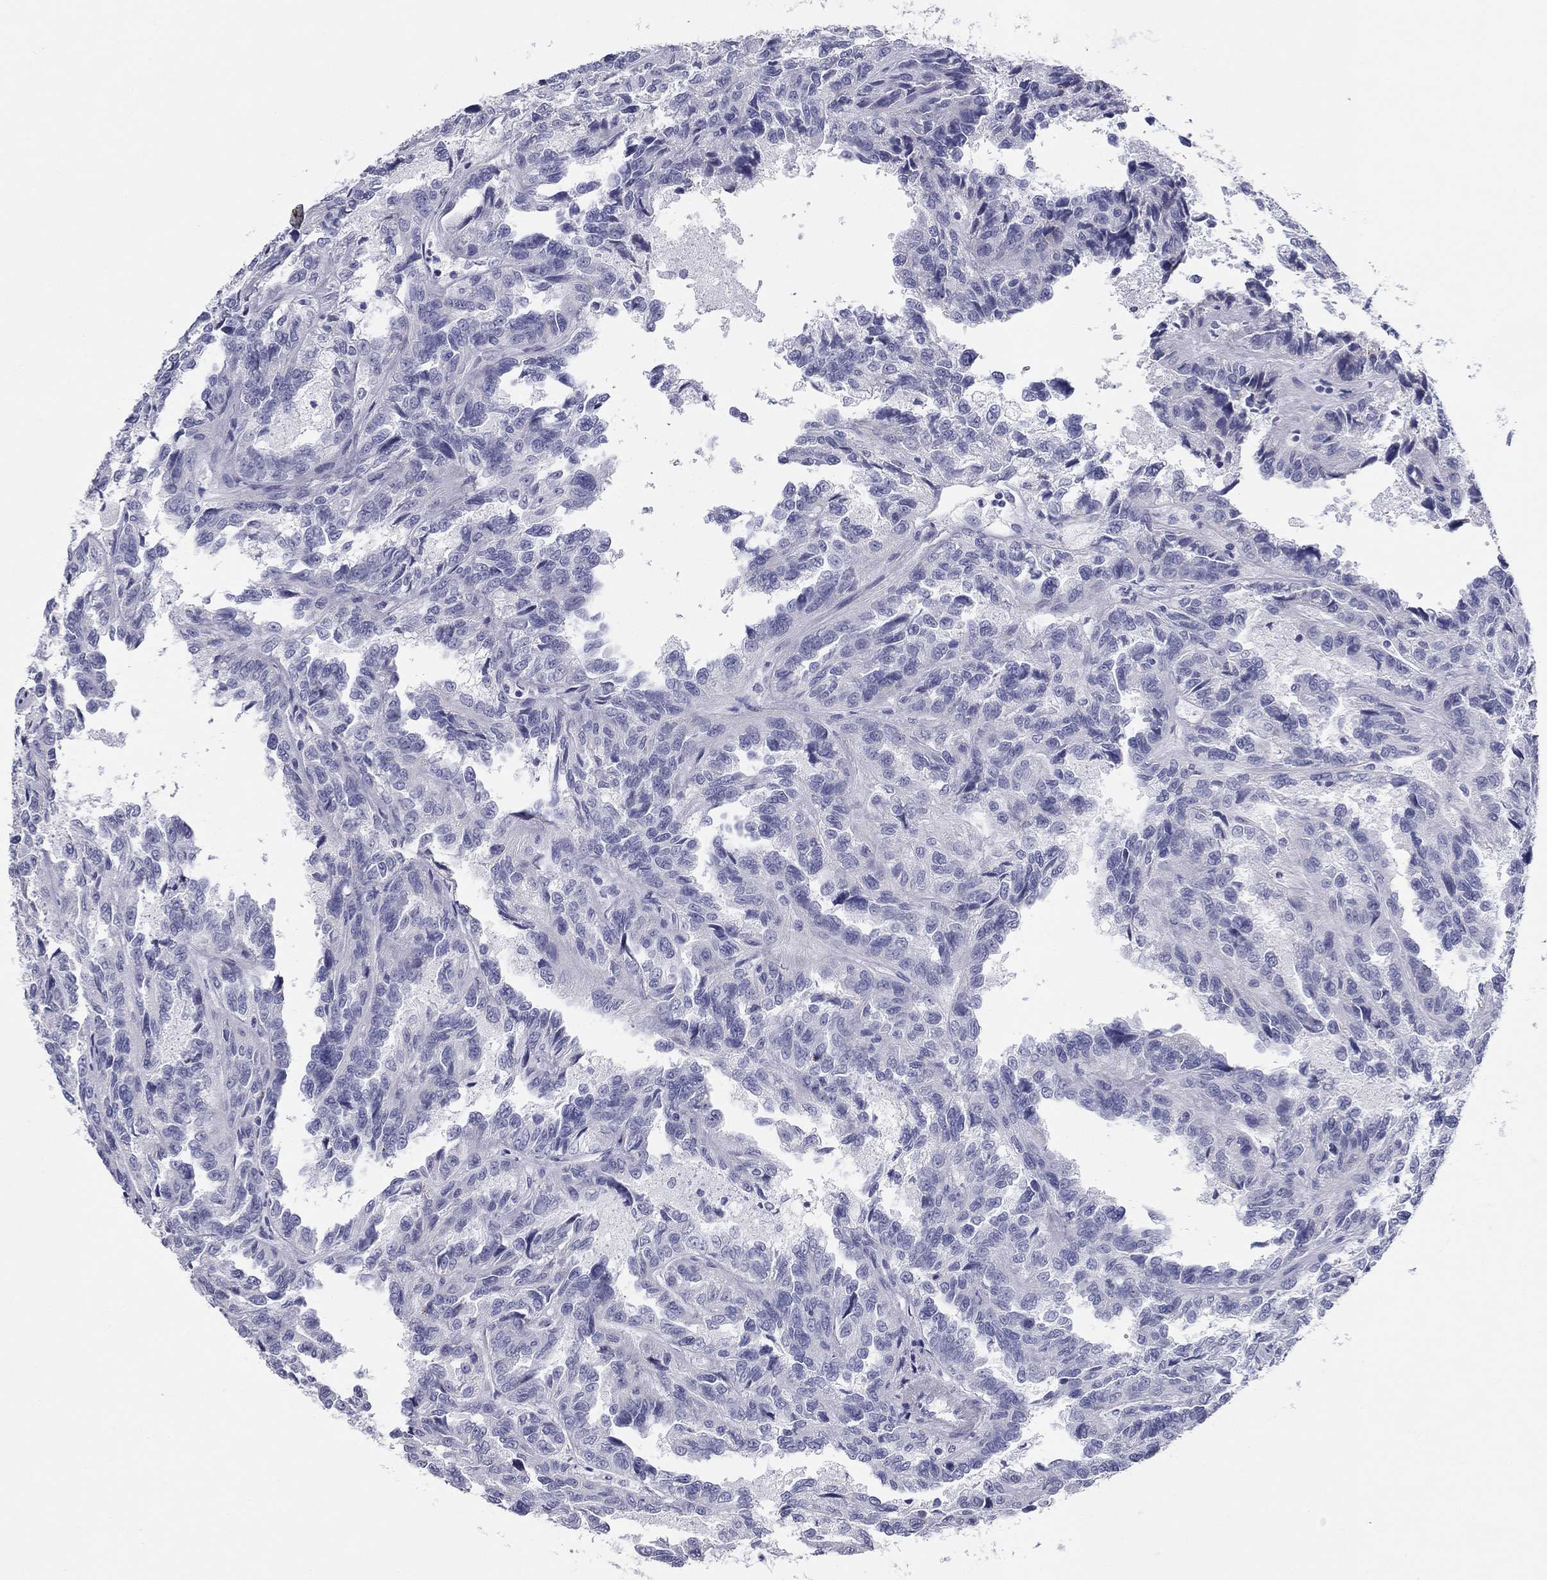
{"staining": {"intensity": "negative", "quantity": "none", "location": "none"}, "tissue": "renal cancer", "cell_type": "Tumor cells", "image_type": "cancer", "snomed": [{"axis": "morphology", "description": "Adenocarcinoma, NOS"}, {"axis": "topography", "description": "Kidney"}], "caption": "Tumor cells show no significant protein staining in renal cancer (adenocarcinoma).", "gene": "ZP2", "patient": {"sex": "male", "age": 79}}